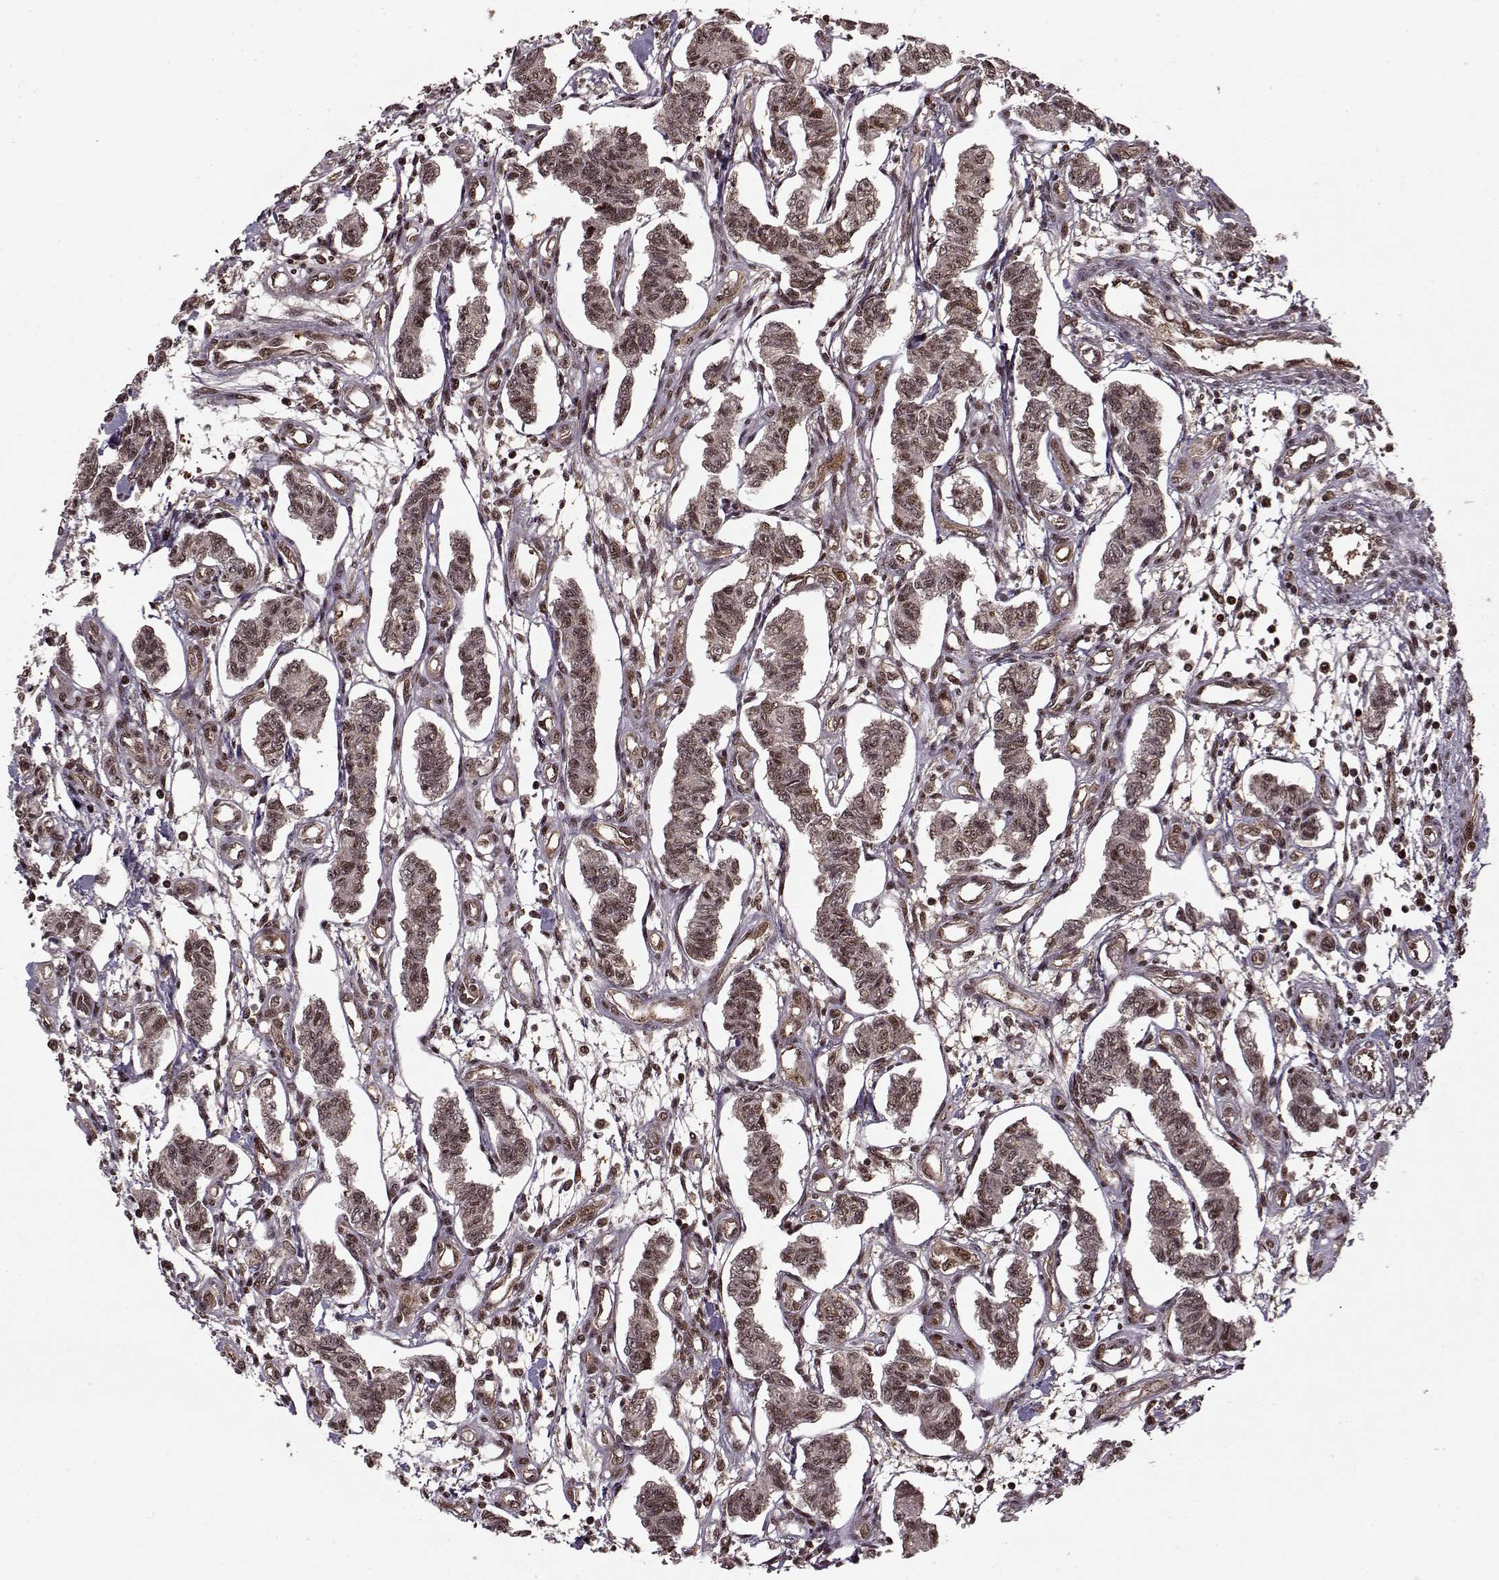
{"staining": {"intensity": "weak", "quantity": ">75%", "location": "cytoplasmic/membranous,nuclear"}, "tissue": "carcinoid", "cell_type": "Tumor cells", "image_type": "cancer", "snomed": [{"axis": "morphology", "description": "Carcinoid, malignant, NOS"}, {"axis": "topography", "description": "Kidney"}], "caption": "Human carcinoid stained with a brown dye shows weak cytoplasmic/membranous and nuclear positive staining in approximately >75% of tumor cells.", "gene": "PSMA7", "patient": {"sex": "female", "age": 41}}